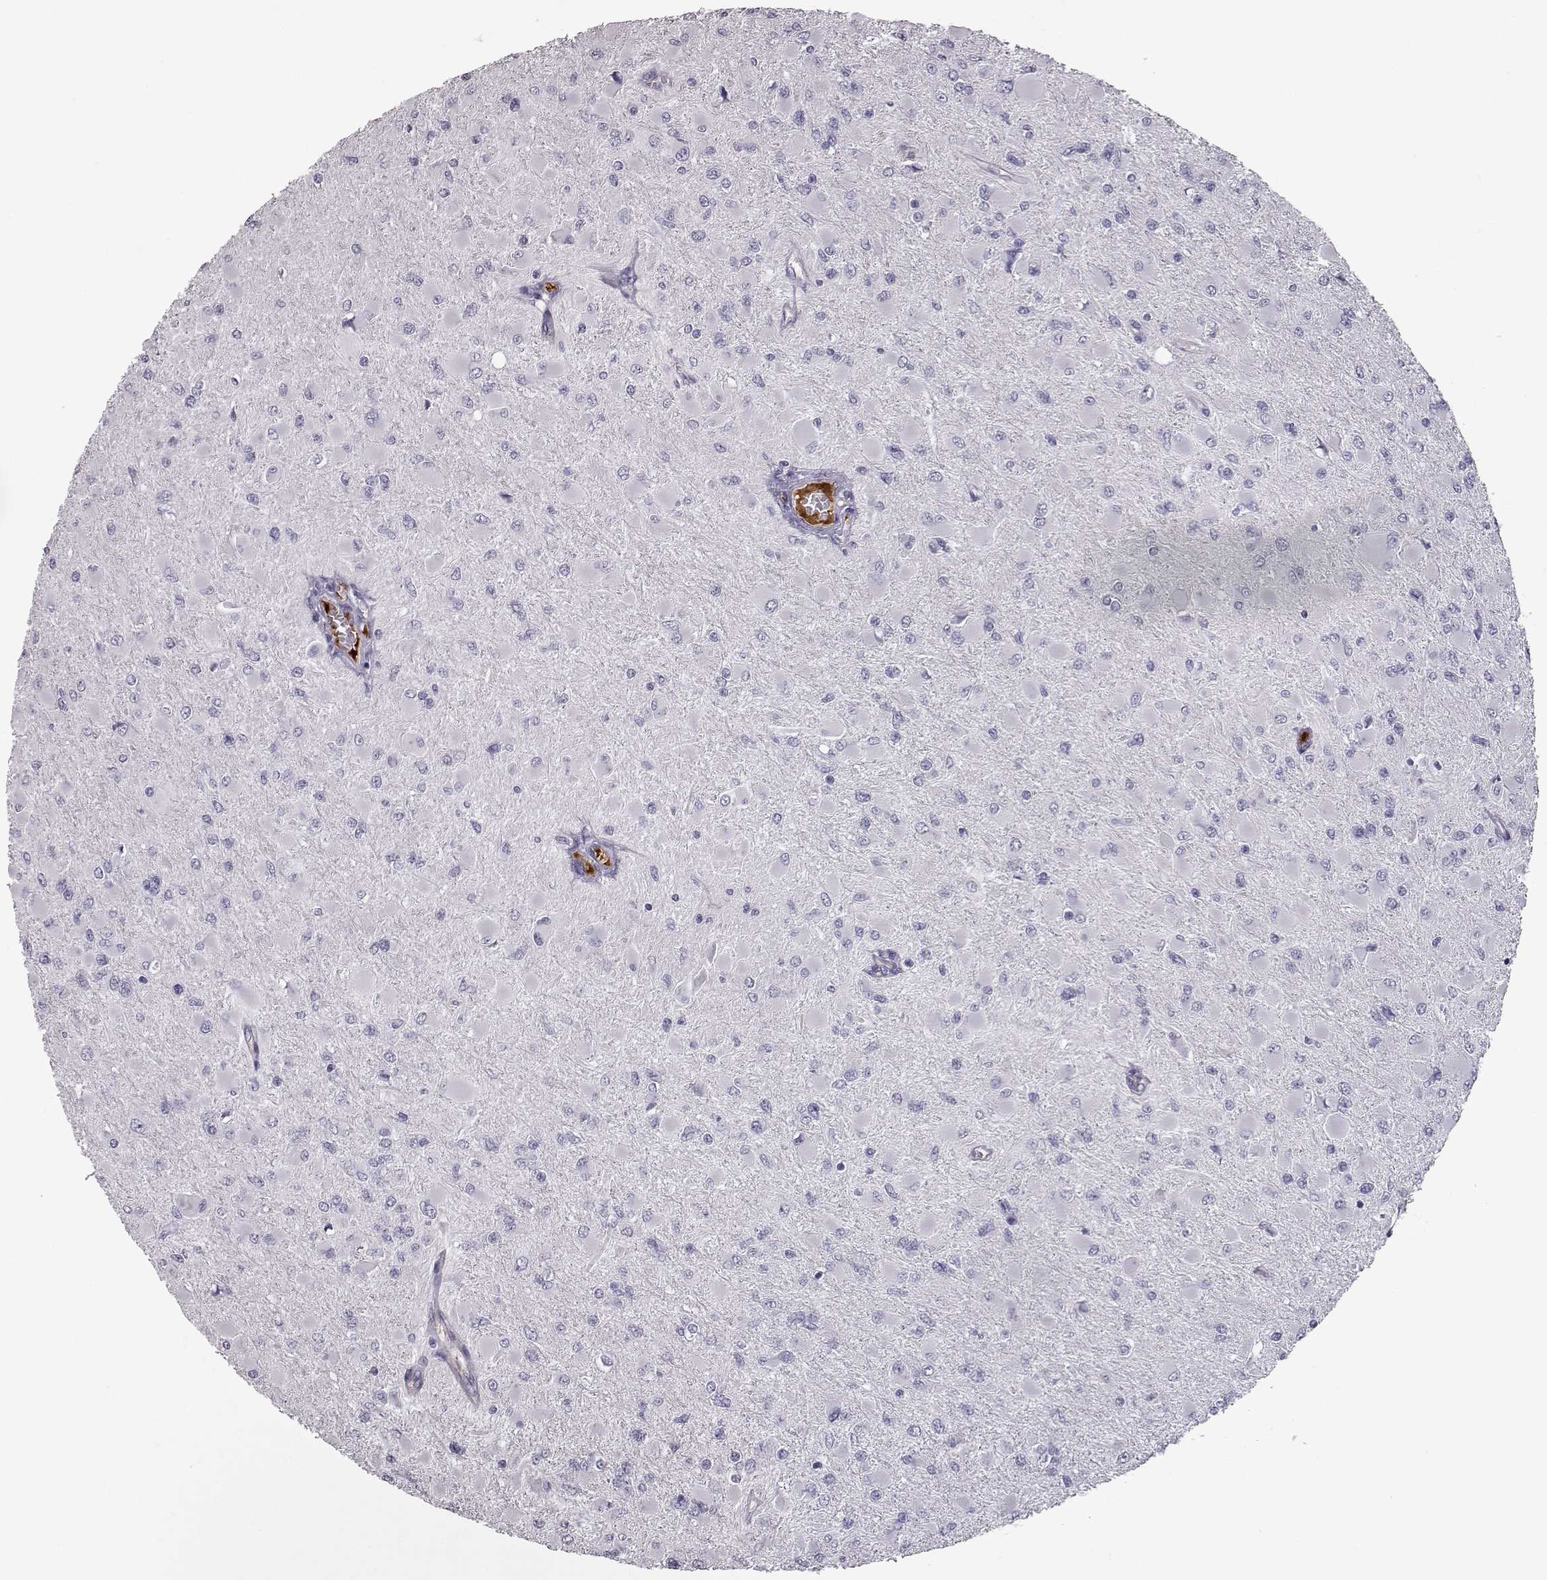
{"staining": {"intensity": "negative", "quantity": "none", "location": "none"}, "tissue": "glioma", "cell_type": "Tumor cells", "image_type": "cancer", "snomed": [{"axis": "morphology", "description": "Glioma, malignant, High grade"}, {"axis": "topography", "description": "Cerebral cortex"}], "caption": "Malignant glioma (high-grade) was stained to show a protein in brown. There is no significant positivity in tumor cells.", "gene": "CCL19", "patient": {"sex": "female", "age": 36}}